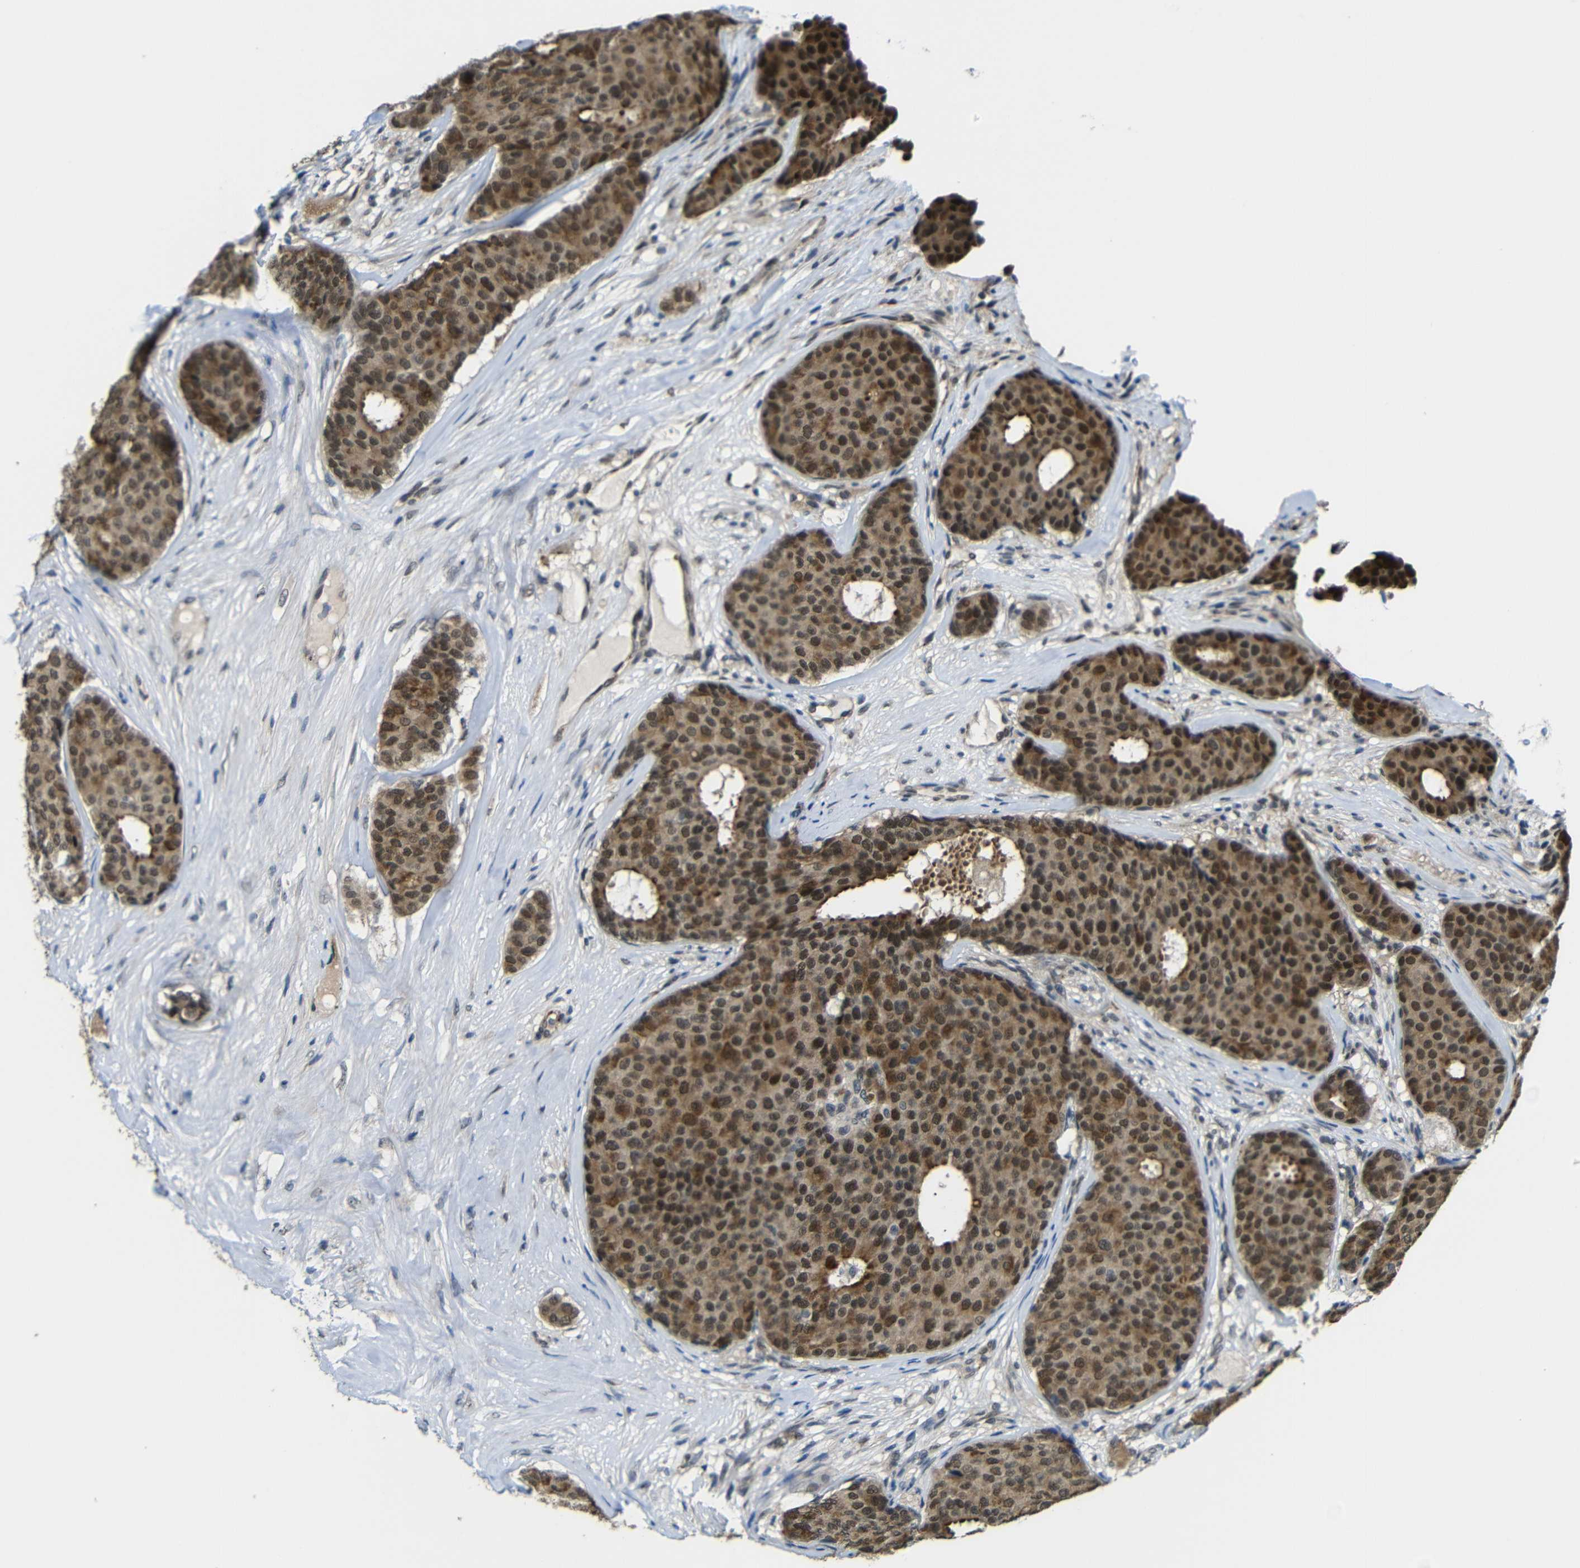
{"staining": {"intensity": "moderate", "quantity": ">75%", "location": "cytoplasmic/membranous,nuclear"}, "tissue": "breast cancer", "cell_type": "Tumor cells", "image_type": "cancer", "snomed": [{"axis": "morphology", "description": "Duct carcinoma"}, {"axis": "topography", "description": "Breast"}], "caption": "A brown stain shows moderate cytoplasmic/membranous and nuclear staining of a protein in intraductal carcinoma (breast) tumor cells. The staining is performed using DAB (3,3'-diaminobenzidine) brown chromogen to label protein expression. The nuclei are counter-stained blue using hematoxylin.", "gene": "FAM172A", "patient": {"sex": "female", "age": 75}}